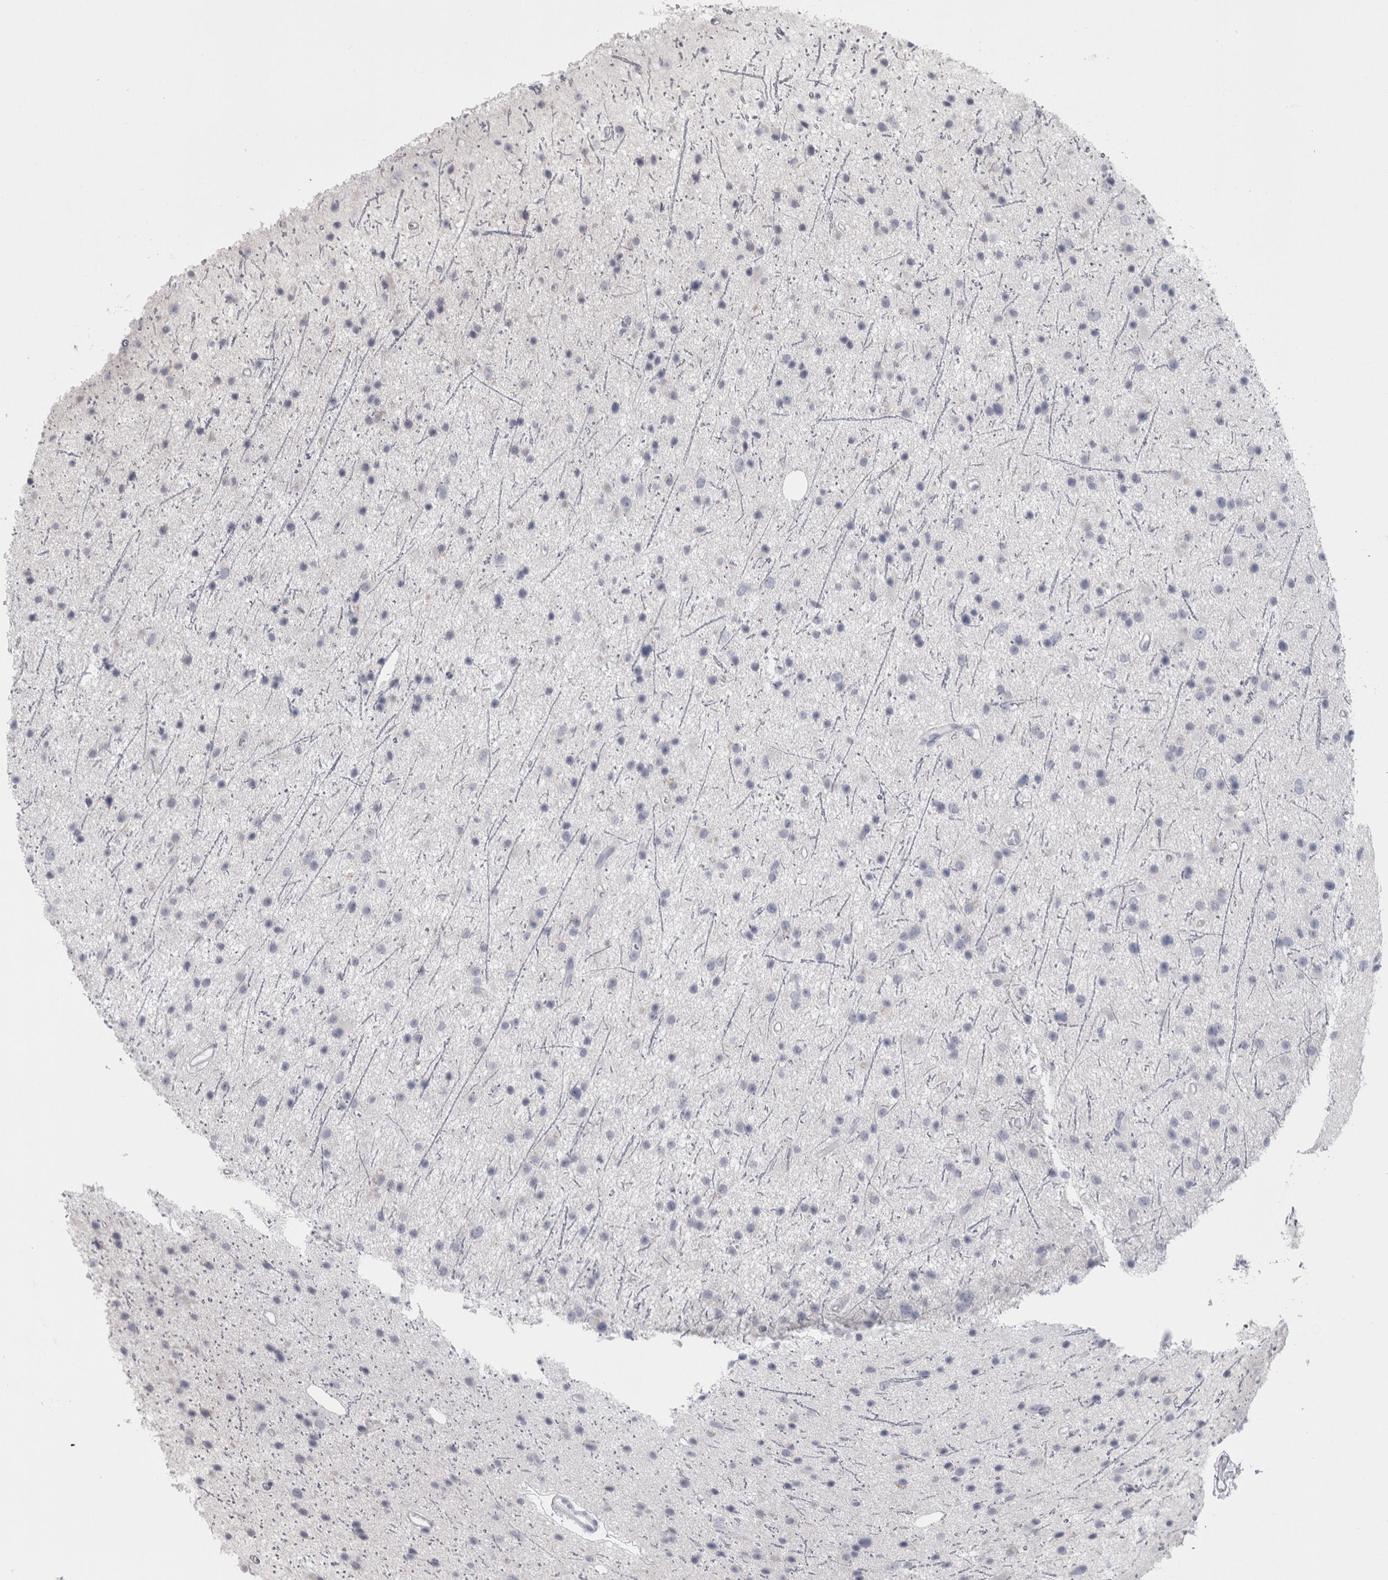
{"staining": {"intensity": "negative", "quantity": "none", "location": "none"}, "tissue": "glioma", "cell_type": "Tumor cells", "image_type": "cancer", "snomed": [{"axis": "morphology", "description": "Glioma, malignant, Low grade"}, {"axis": "topography", "description": "Cerebral cortex"}], "caption": "The immunohistochemistry image has no significant positivity in tumor cells of glioma tissue. (DAB immunohistochemistry visualized using brightfield microscopy, high magnification).", "gene": "MSMB", "patient": {"sex": "female", "age": 39}}